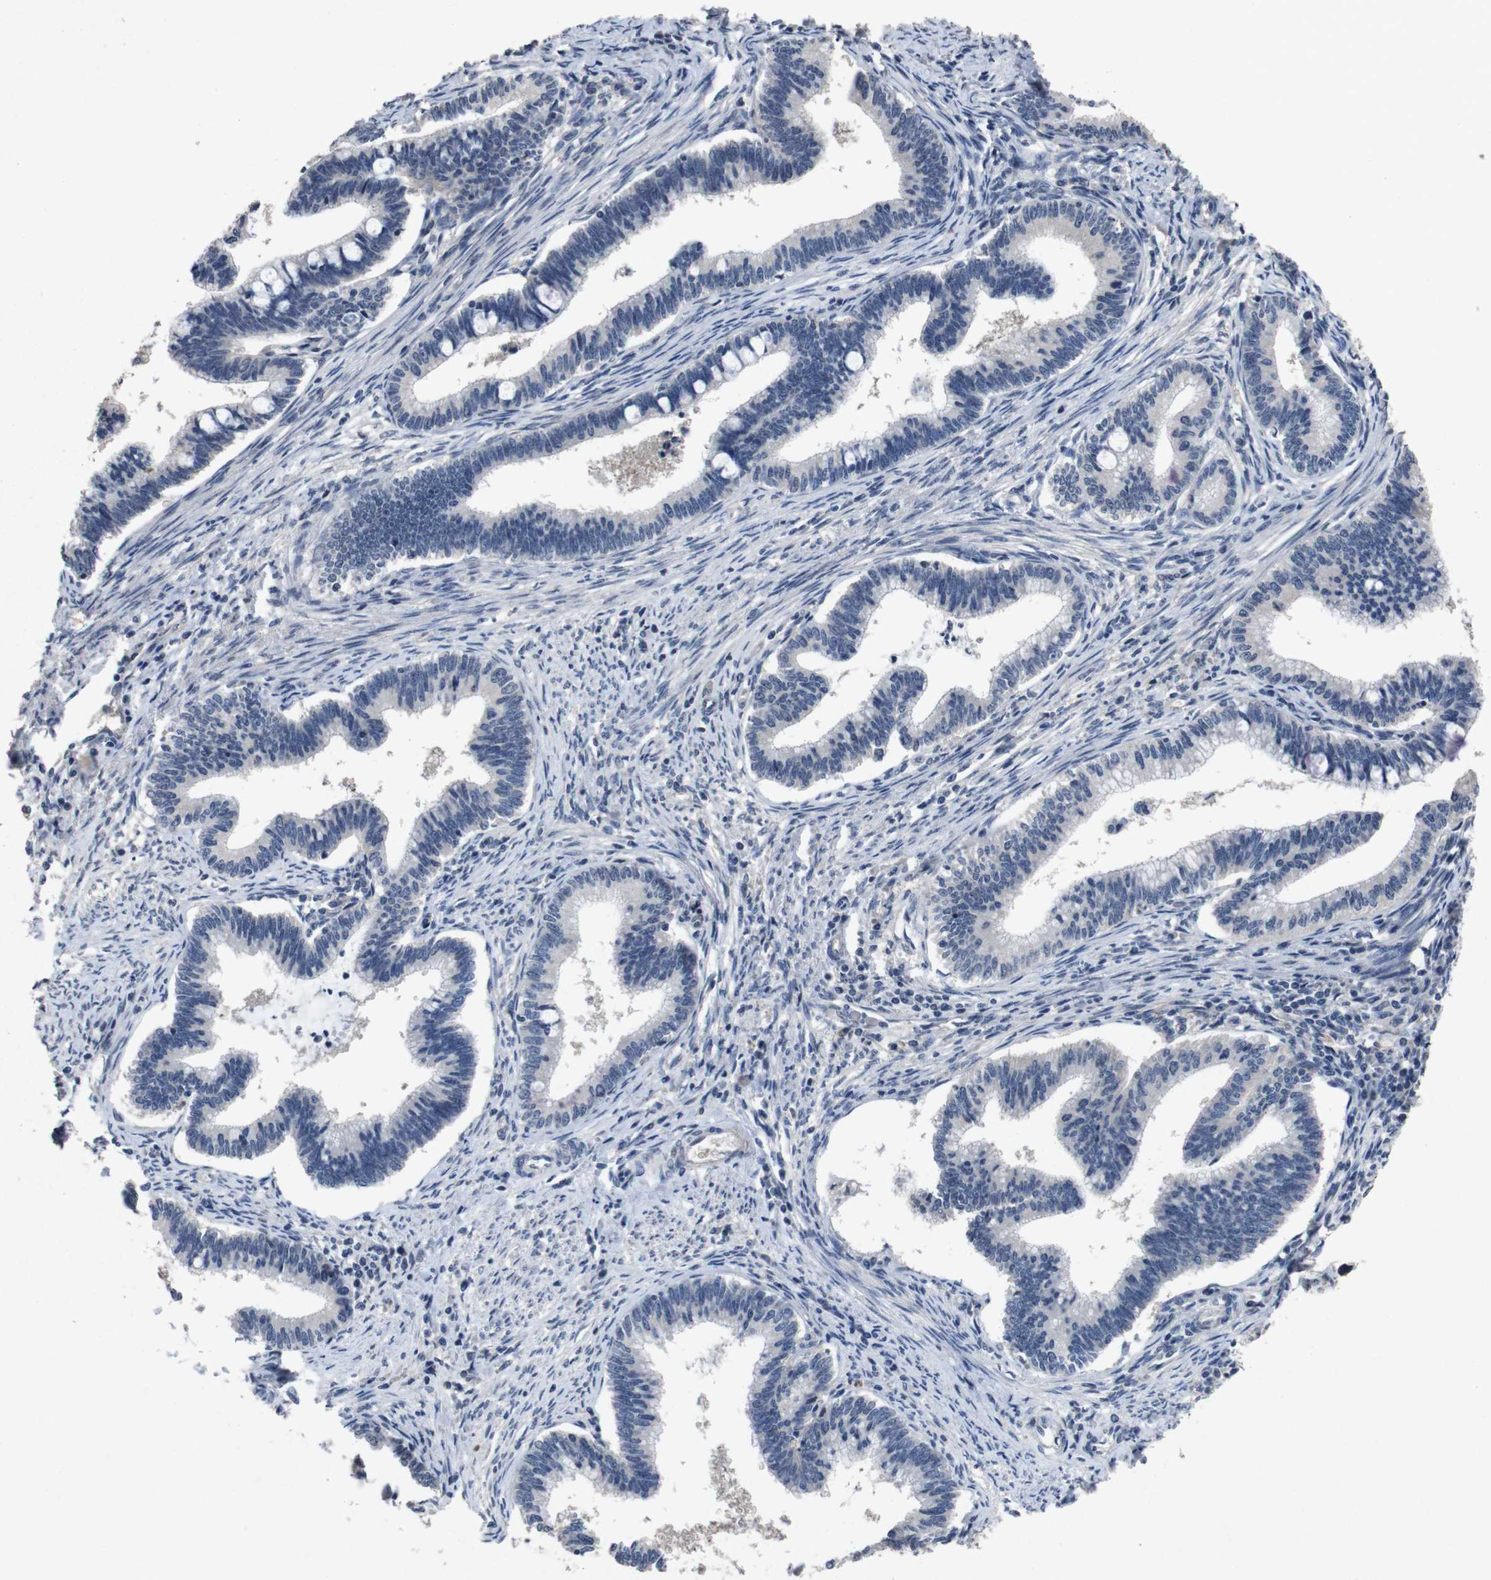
{"staining": {"intensity": "negative", "quantity": "none", "location": "none"}, "tissue": "cervical cancer", "cell_type": "Tumor cells", "image_type": "cancer", "snomed": [{"axis": "morphology", "description": "Adenocarcinoma, NOS"}, {"axis": "topography", "description": "Cervix"}], "caption": "Tumor cells are negative for brown protein staining in cervical cancer.", "gene": "AKT3", "patient": {"sex": "female", "age": 36}}